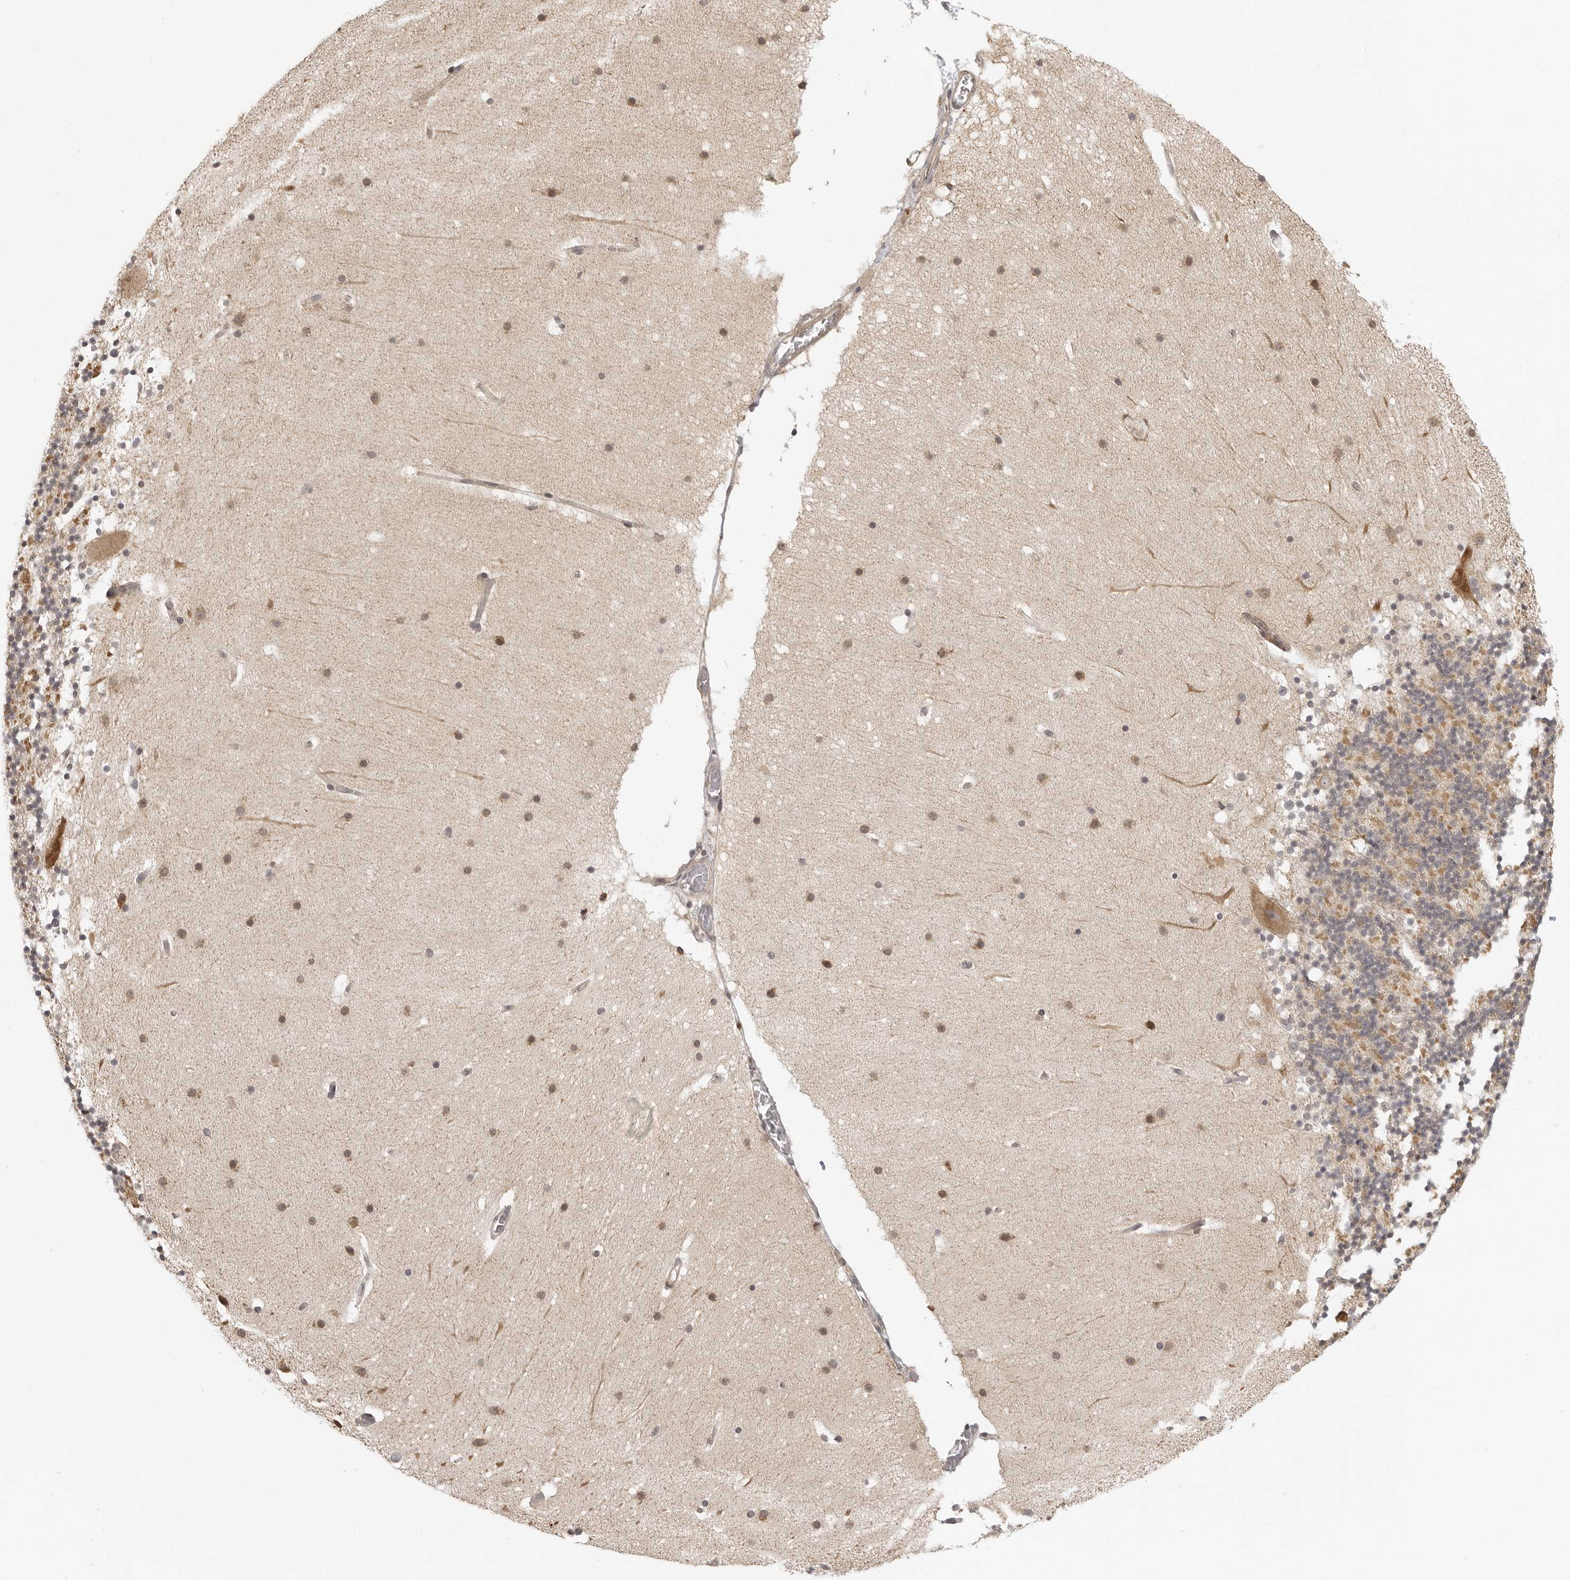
{"staining": {"intensity": "moderate", "quantity": ">75%", "location": "cytoplasmic/membranous"}, "tissue": "cerebellum", "cell_type": "Cells in granular layer", "image_type": "normal", "snomed": [{"axis": "morphology", "description": "Normal tissue, NOS"}, {"axis": "topography", "description": "Cerebellum"}], "caption": "Cerebellum stained with DAB immunohistochemistry demonstrates medium levels of moderate cytoplasmic/membranous staining in about >75% of cells in granular layer.", "gene": "PRRC2A", "patient": {"sex": "male", "age": 57}}